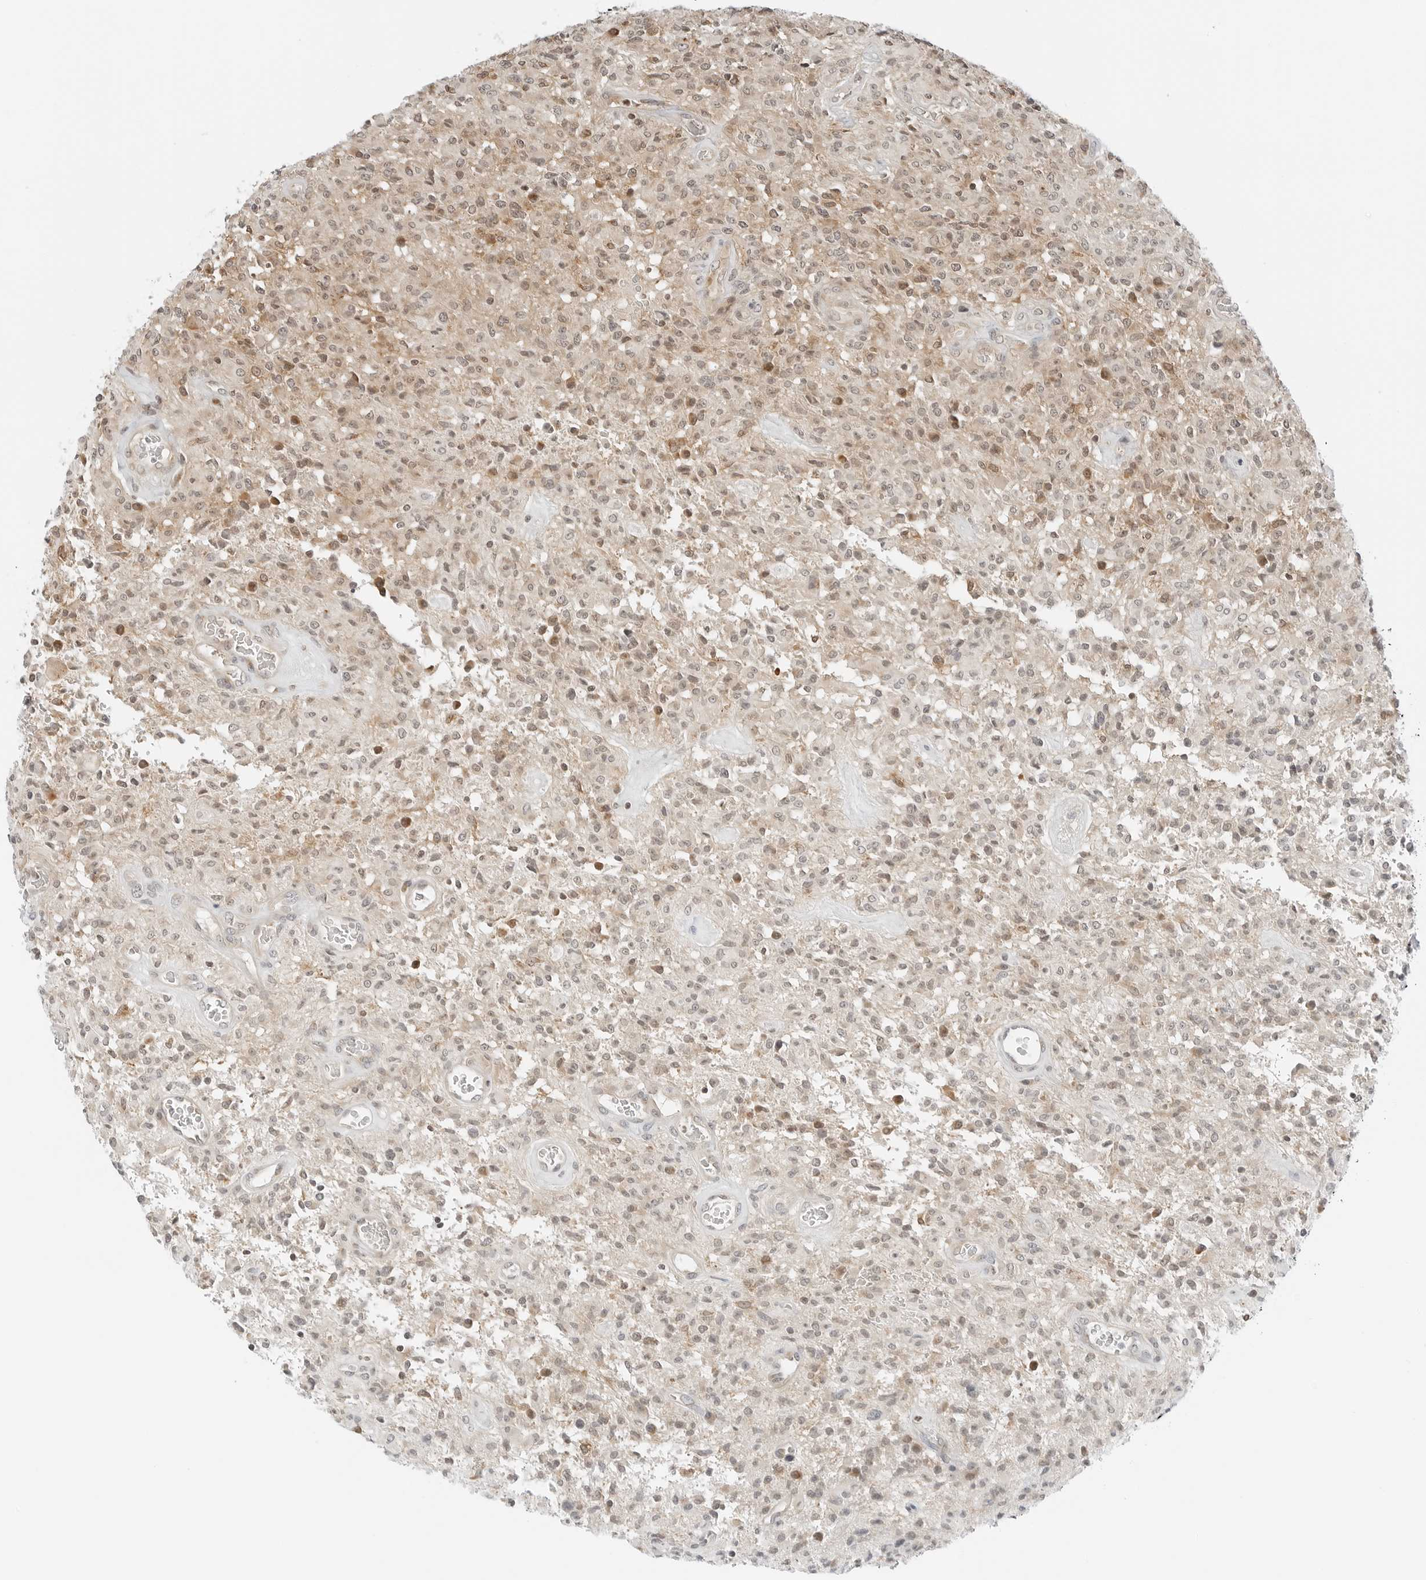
{"staining": {"intensity": "weak", "quantity": "25%-75%", "location": "nuclear"}, "tissue": "glioma", "cell_type": "Tumor cells", "image_type": "cancer", "snomed": [{"axis": "morphology", "description": "Glioma, malignant, High grade"}, {"axis": "topography", "description": "Brain"}], "caption": "High-grade glioma (malignant) stained with DAB (3,3'-diaminobenzidine) immunohistochemistry (IHC) reveals low levels of weak nuclear staining in approximately 25%-75% of tumor cells.", "gene": "IQCC", "patient": {"sex": "female", "age": 57}}